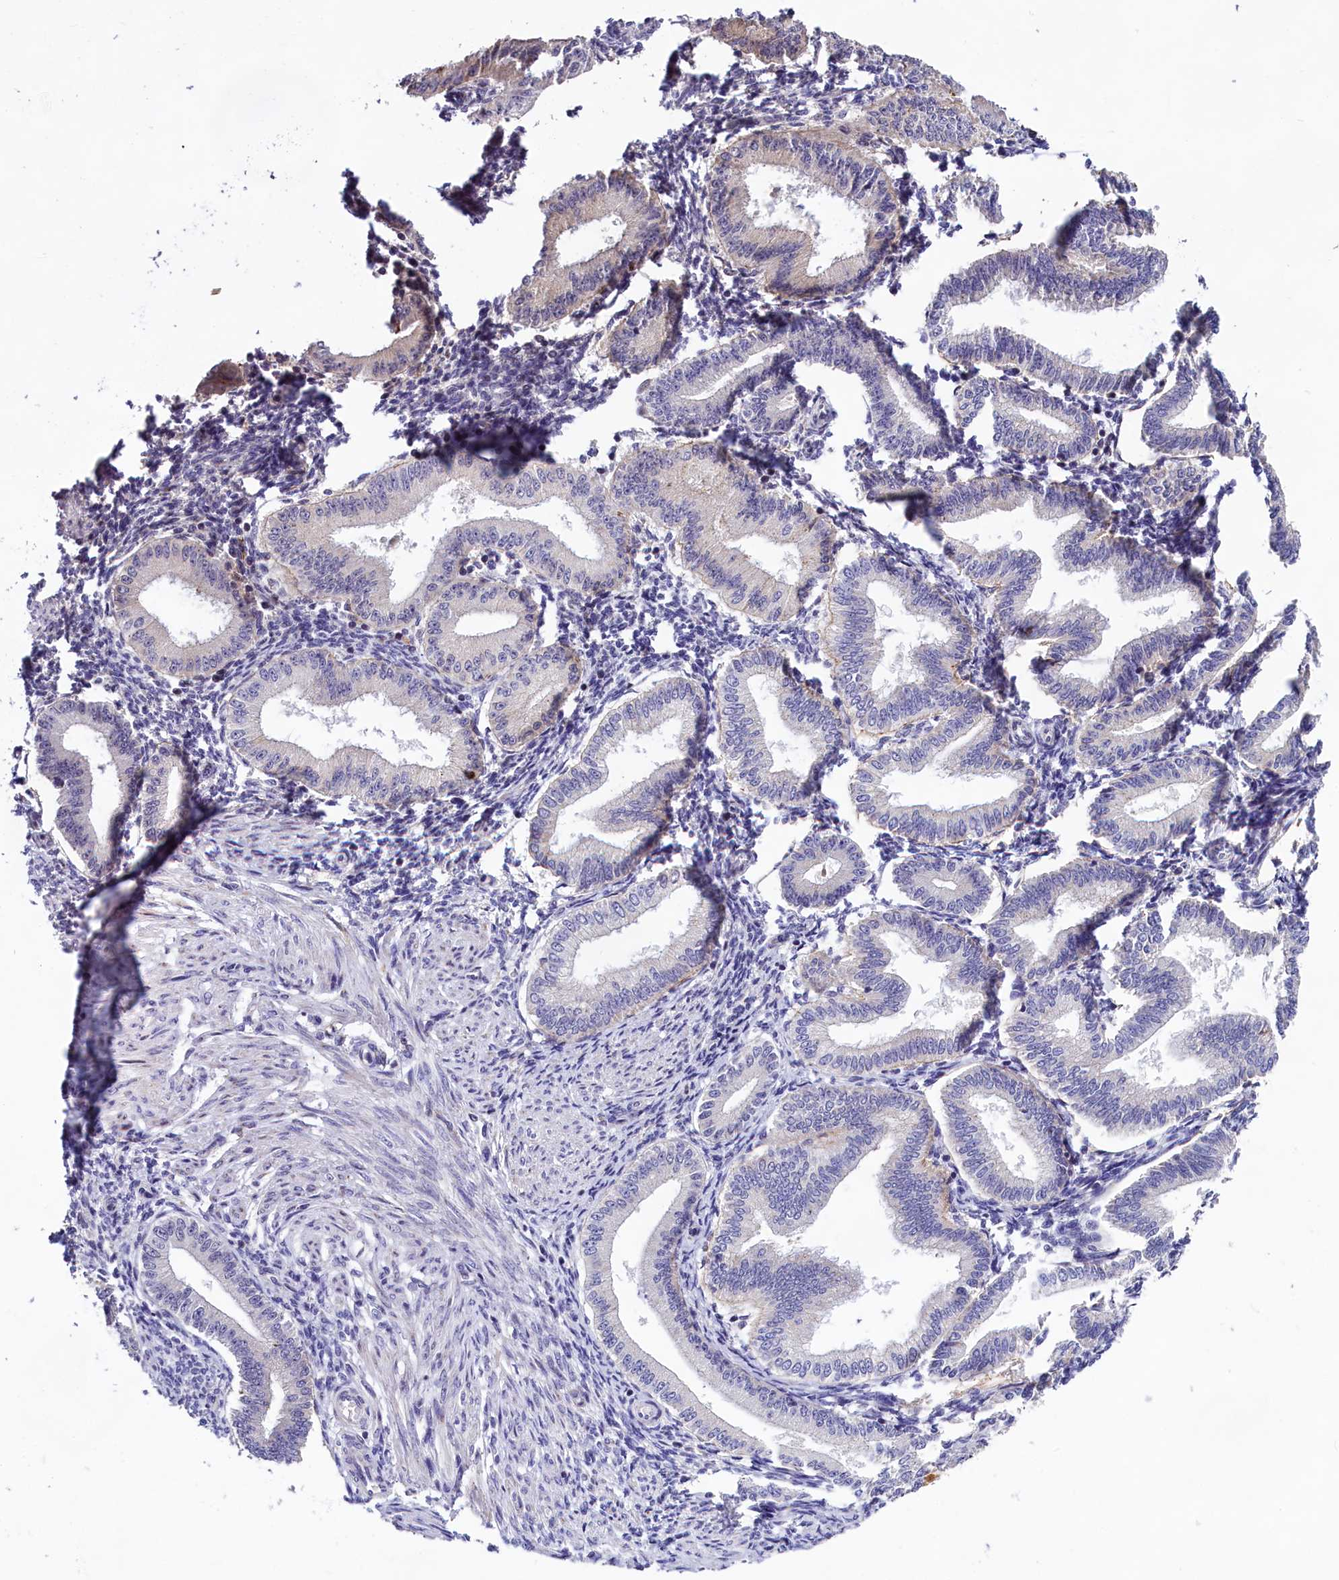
{"staining": {"intensity": "weak", "quantity": "<25%", "location": "nuclear"}, "tissue": "endometrium", "cell_type": "Cells in endometrial stroma", "image_type": "normal", "snomed": [{"axis": "morphology", "description": "Normal tissue, NOS"}, {"axis": "topography", "description": "Endometrium"}], "caption": "The histopathology image shows no significant staining in cells in endometrial stroma of endometrium. (DAB IHC, high magnification).", "gene": "FBXO45", "patient": {"sex": "female", "age": 39}}